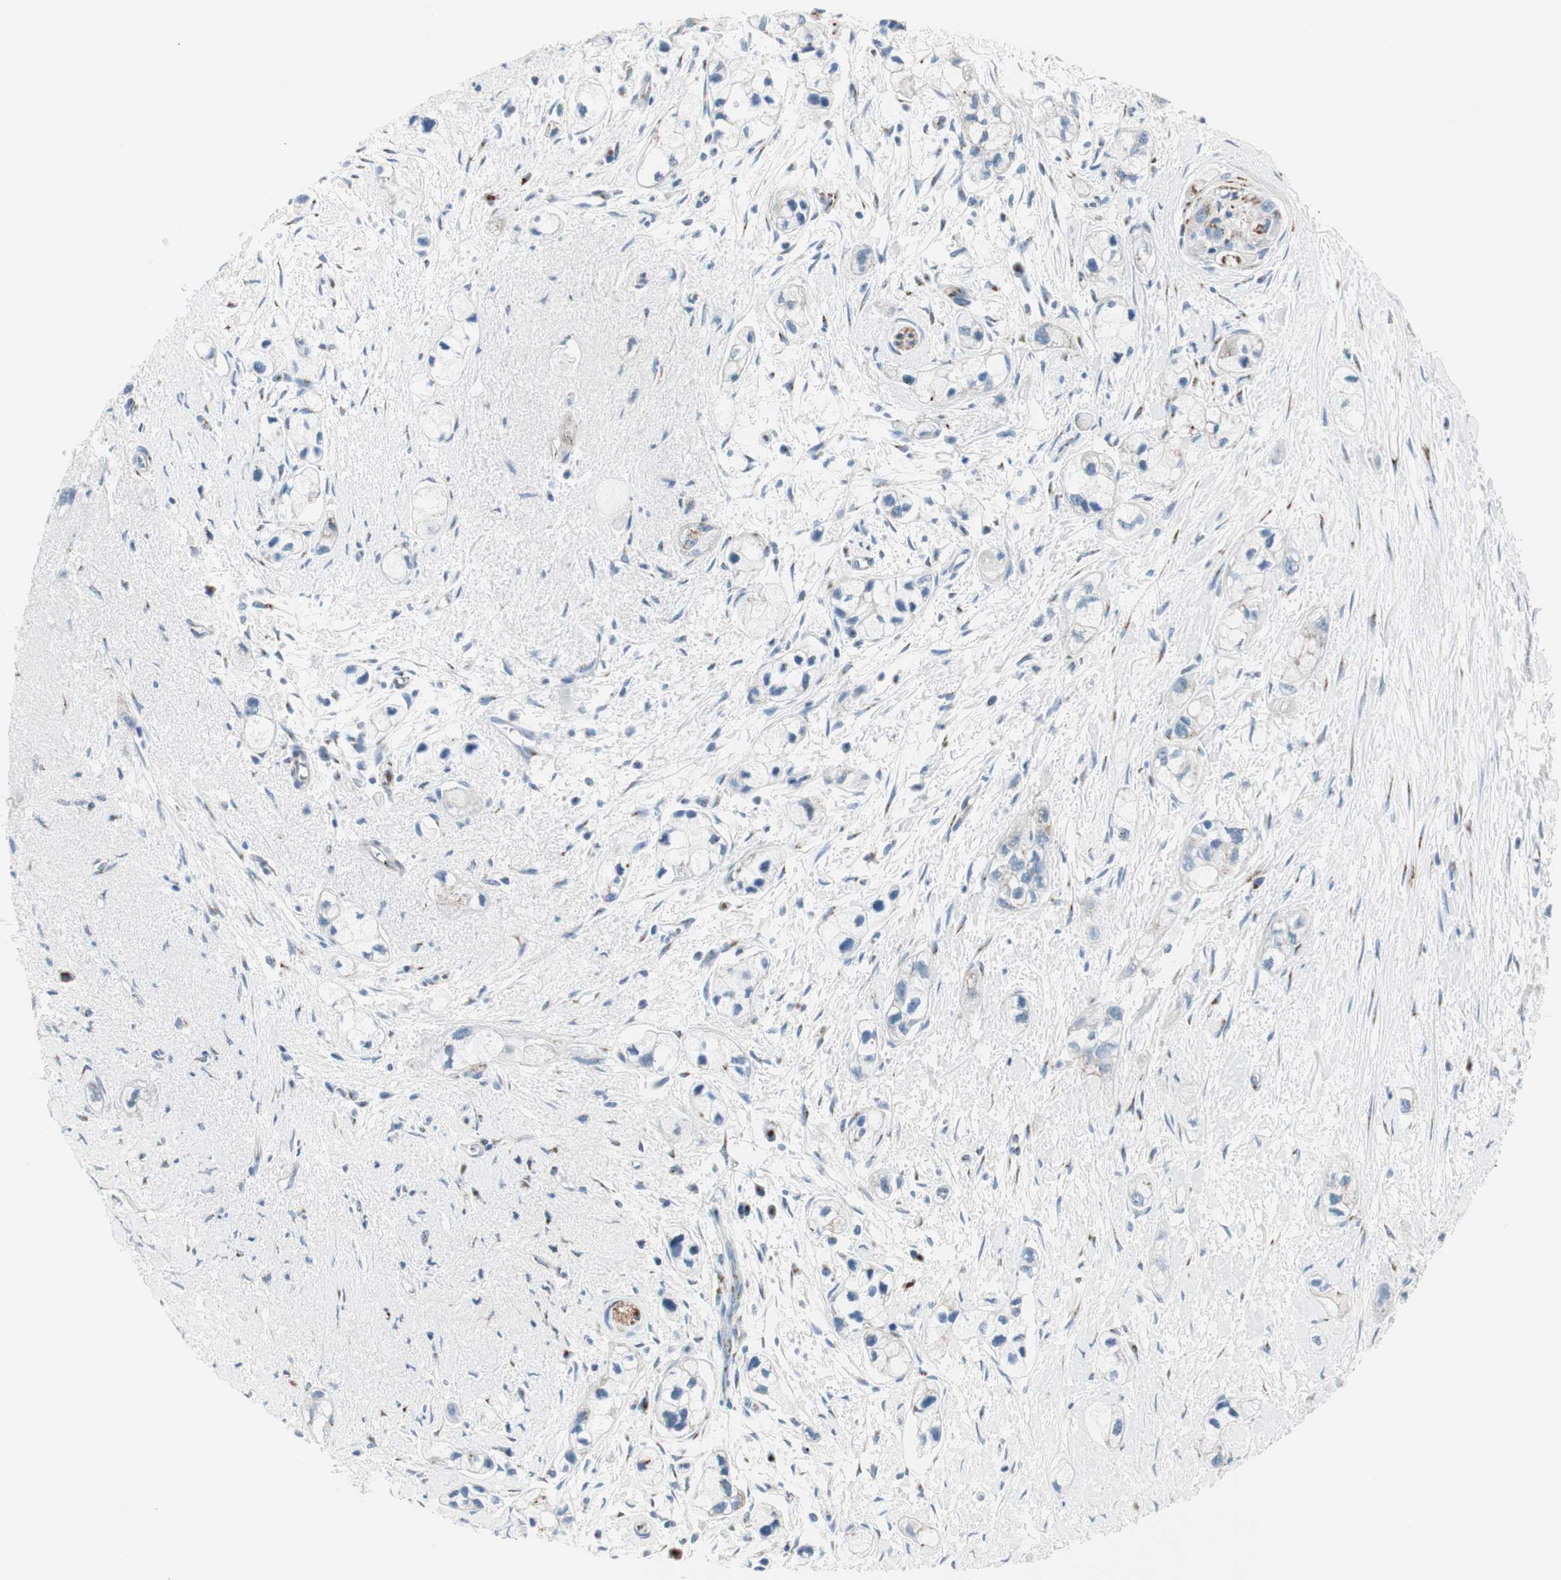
{"staining": {"intensity": "negative", "quantity": "none", "location": "none"}, "tissue": "pancreatic cancer", "cell_type": "Tumor cells", "image_type": "cancer", "snomed": [{"axis": "morphology", "description": "Adenocarcinoma, NOS"}, {"axis": "topography", "description": "Pancreas"}], "caption": "Histopathology image shows no significant protein positivity in tumor cells of pancreatic cancer (adenocarcinoma).", "gene": "TMF1", "patient": {"sex": "male", "age": 74}}